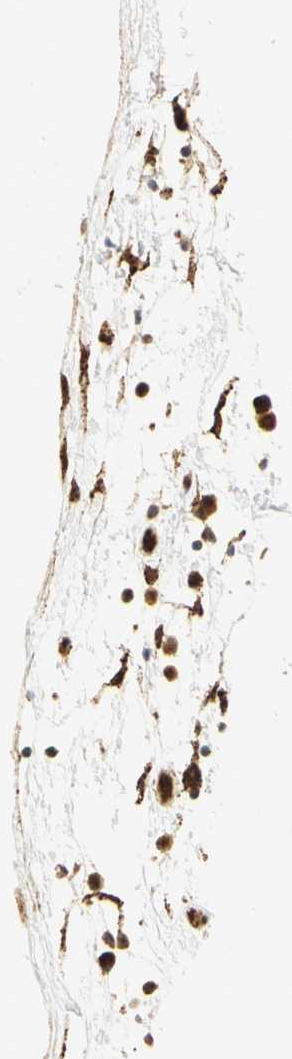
{"staining": {"intensity": "strong", "quantity": ">75%", "location": "cytoplasmic/membranous,nuclear"}, "tissue": "nasopharynx", "cell_type": "Respiratory epithelial cells", "image_type": "normal", "snomed": [{"axis": "morphology", "description": "Normal tissue, NOS"}, {"axis": "topography", "description": "Nasopharynx"}], "caption": "A high-resolution image shows IHC staining of unremarkable nasopharynx, which displays strong cytoplasmic/membranous,nuclear staining in about >75% of respiratory epithelial cells.", "gene": "EEA1", "patient": {"sex": "male", "age": 13}}